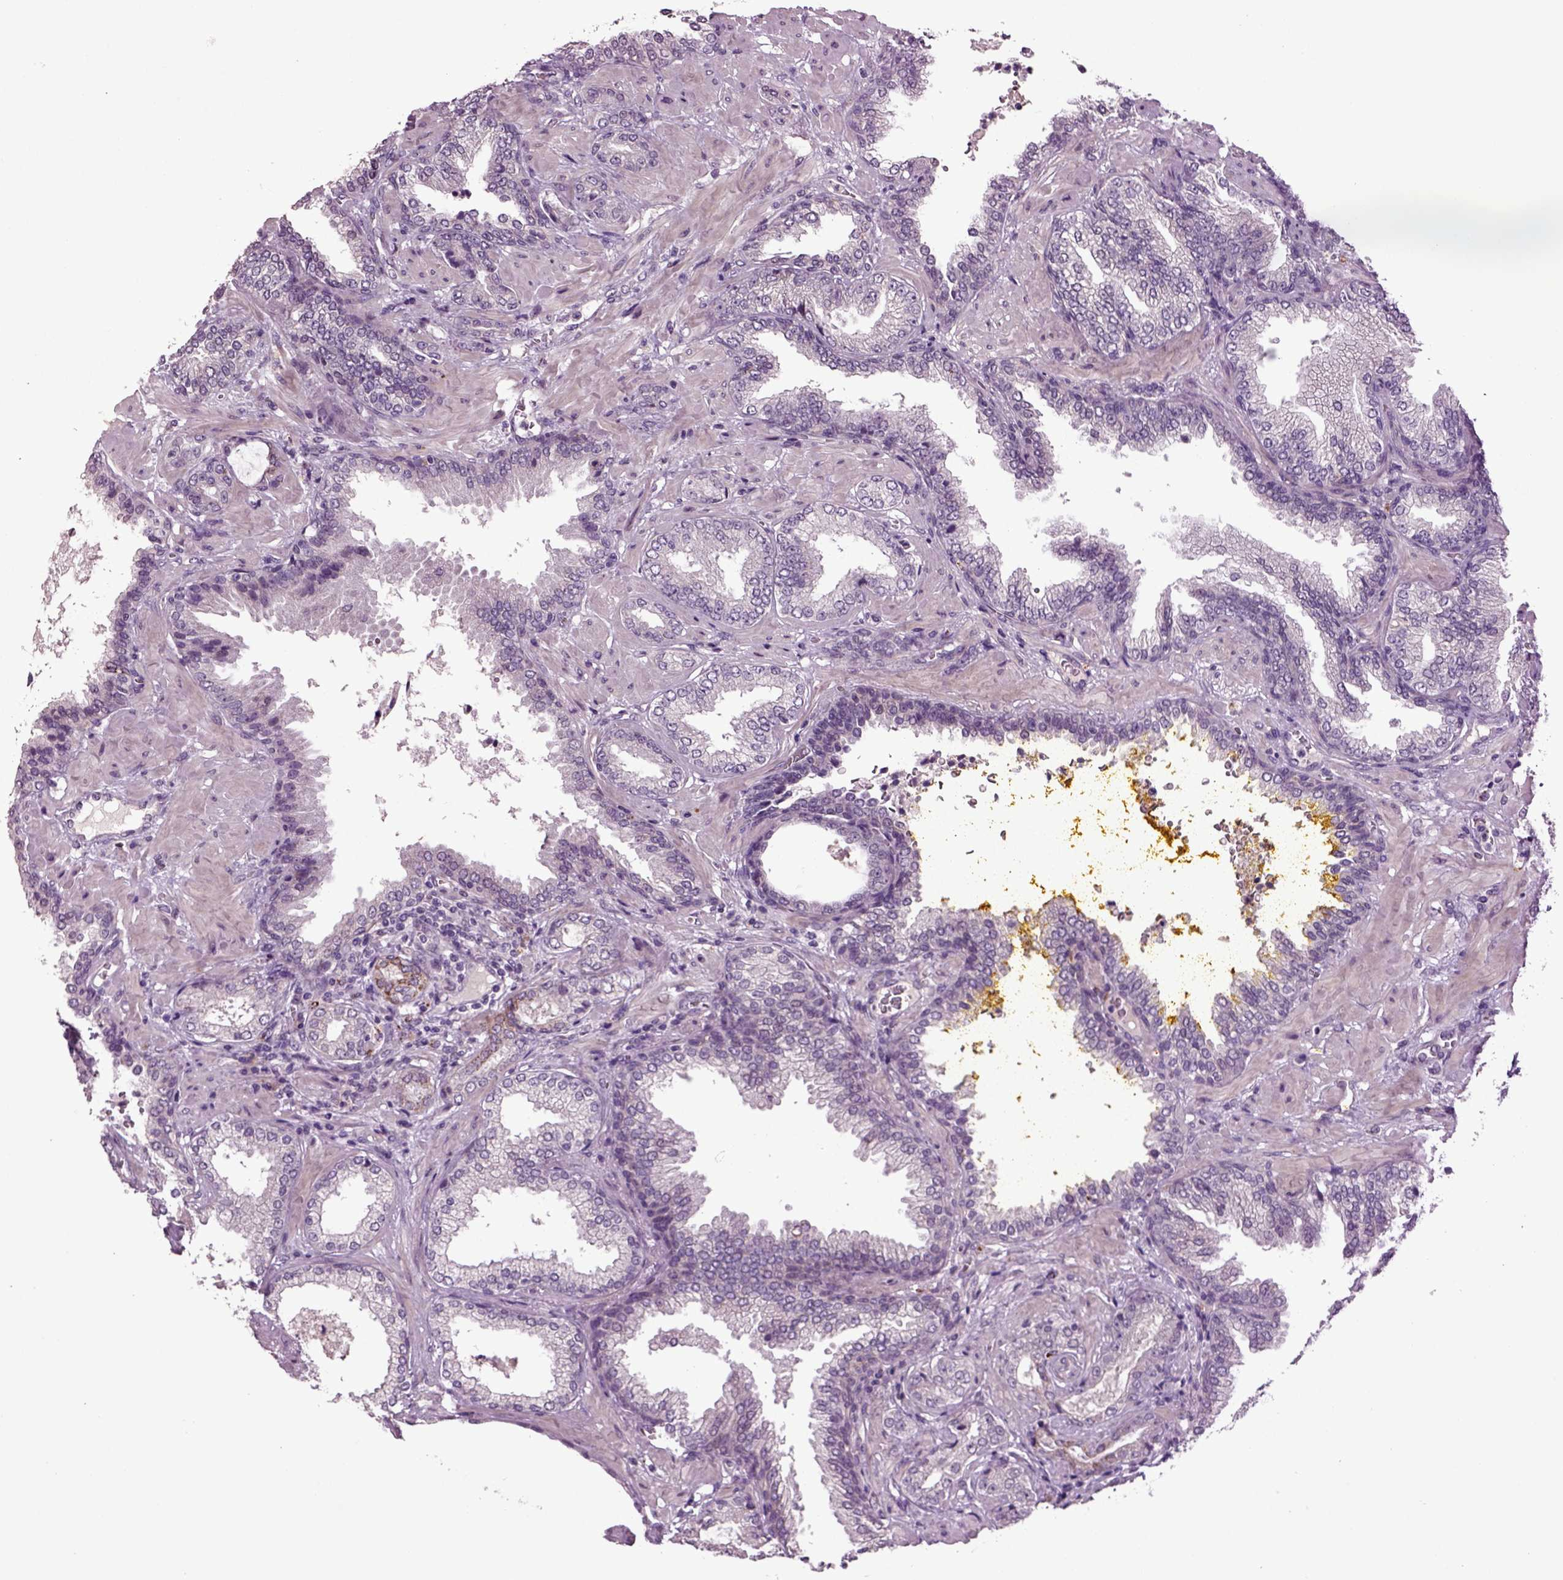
{"staining": {"intensity": "negative", "quantity": "none", "location": "none"}, "tissue": "prostate cancer", "cell_type": "Tumor cells", "image_type": "cancer", "snomed": [{"axis": "morphology", "description": "Adenocarcinoma, Low grade"}, {"axis": "topography", "description": "Prostate"}], "caption": "Adenocarcinoma (low-grade) (prostate) was stained to show a protein in brown. There is no significant positivity in tumor cells. (Stains: DAB (3,3'-diaminobenzidine) immunohistochemistry with hematoxylin counter stain, Microscopy: brightfield microscopy at high magnification).", "gene": "SLC17A6", "patient": {"sex": "male", "age": 68}}